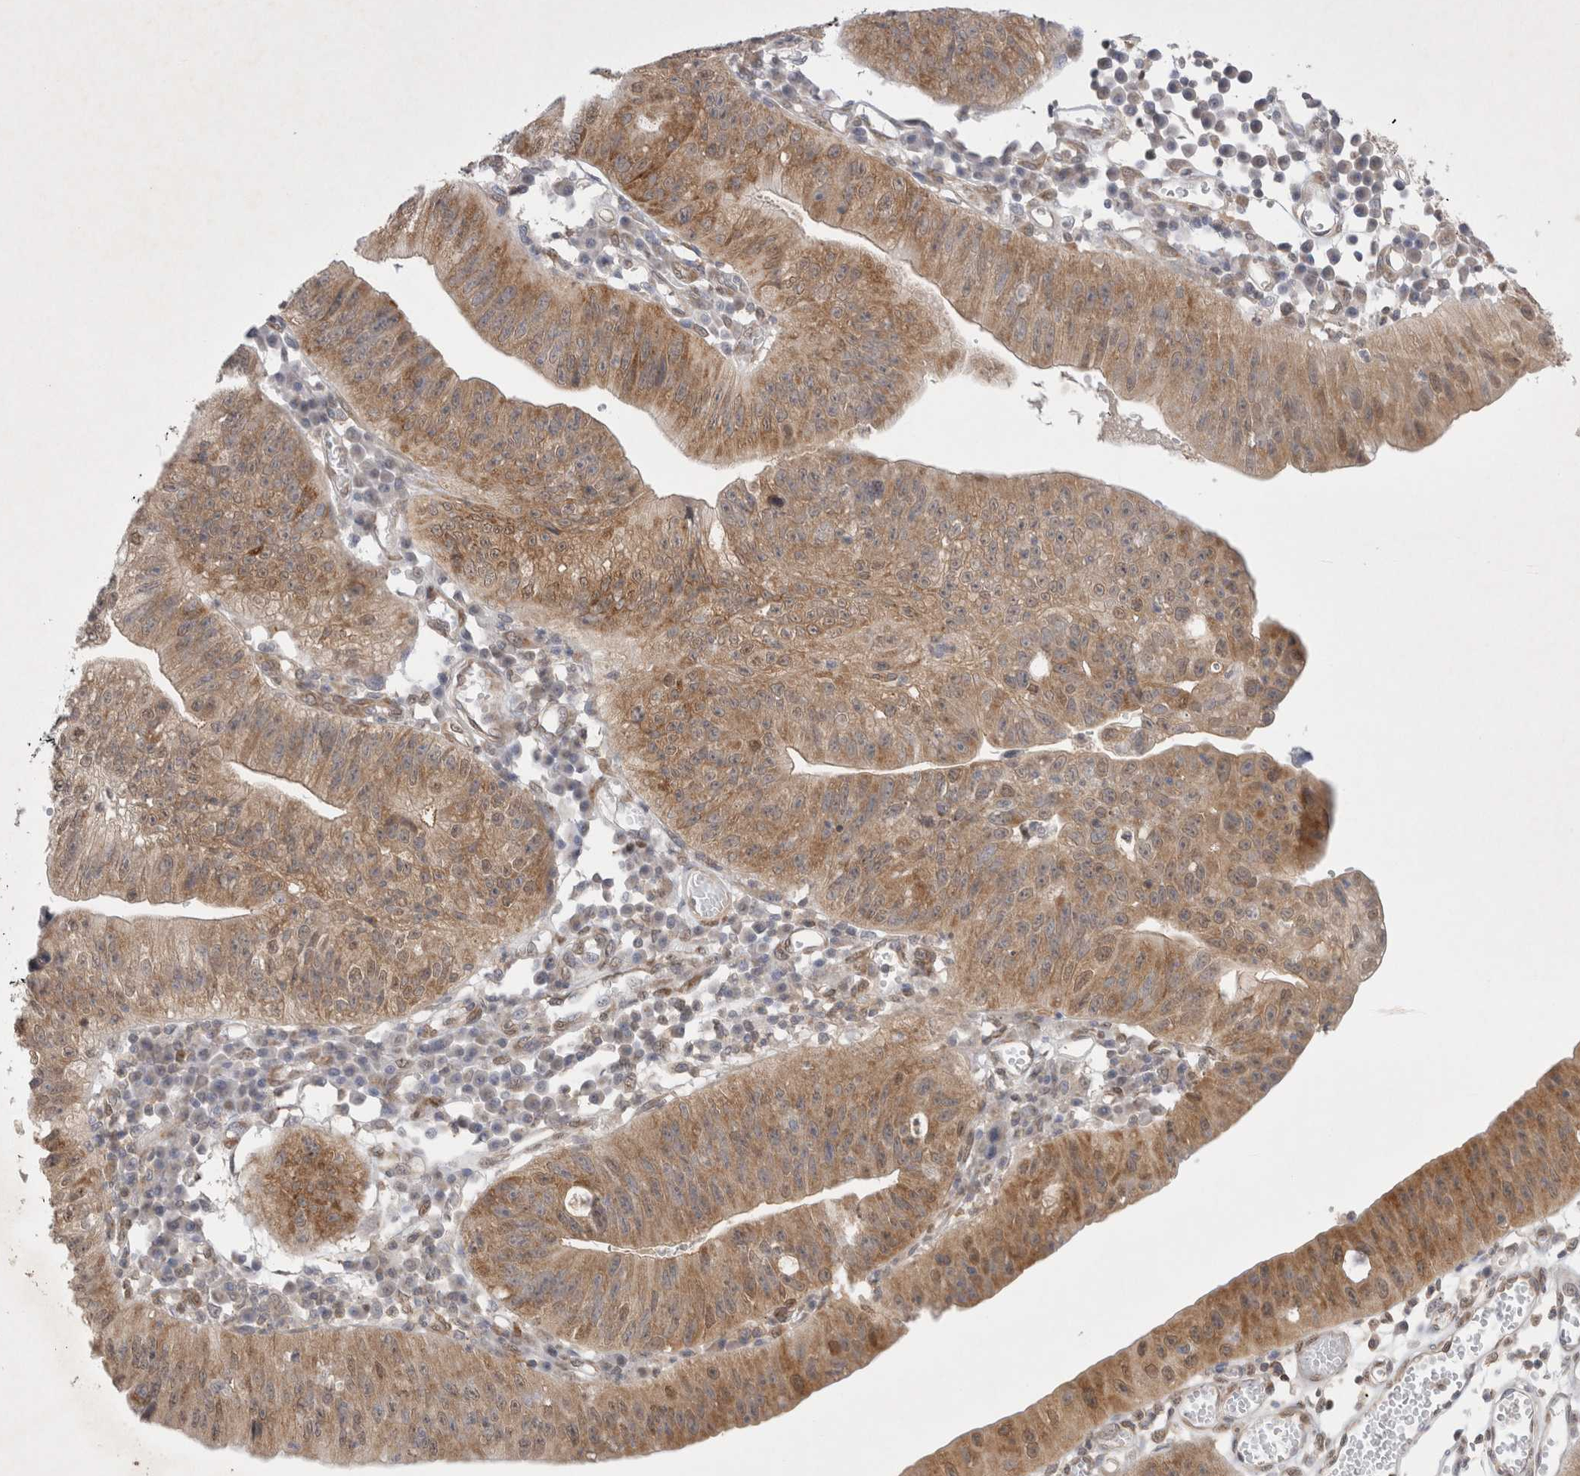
{"staining": {"intensity": "strong", "quantity": ">75%", "location": "cytoplasmic/membranous"}, "tissue": "stomach cancer", "cell_type": "Tumor cells", "image_type": "cancer", "snomed": [{"axis": "morphology", "description": "Adenocarcinoma, NOS"}, {"axis": "topography", "description": "Stomach"}], "caption": "Immunohistochemistry of human stomach adenocarcinoma demonstrates high levels of strong cytoplasmic/membranous expression in approximately >75% of tumor cells.", "gene": "WIPF2", "patient": {"sex": "male", "age": 59}}